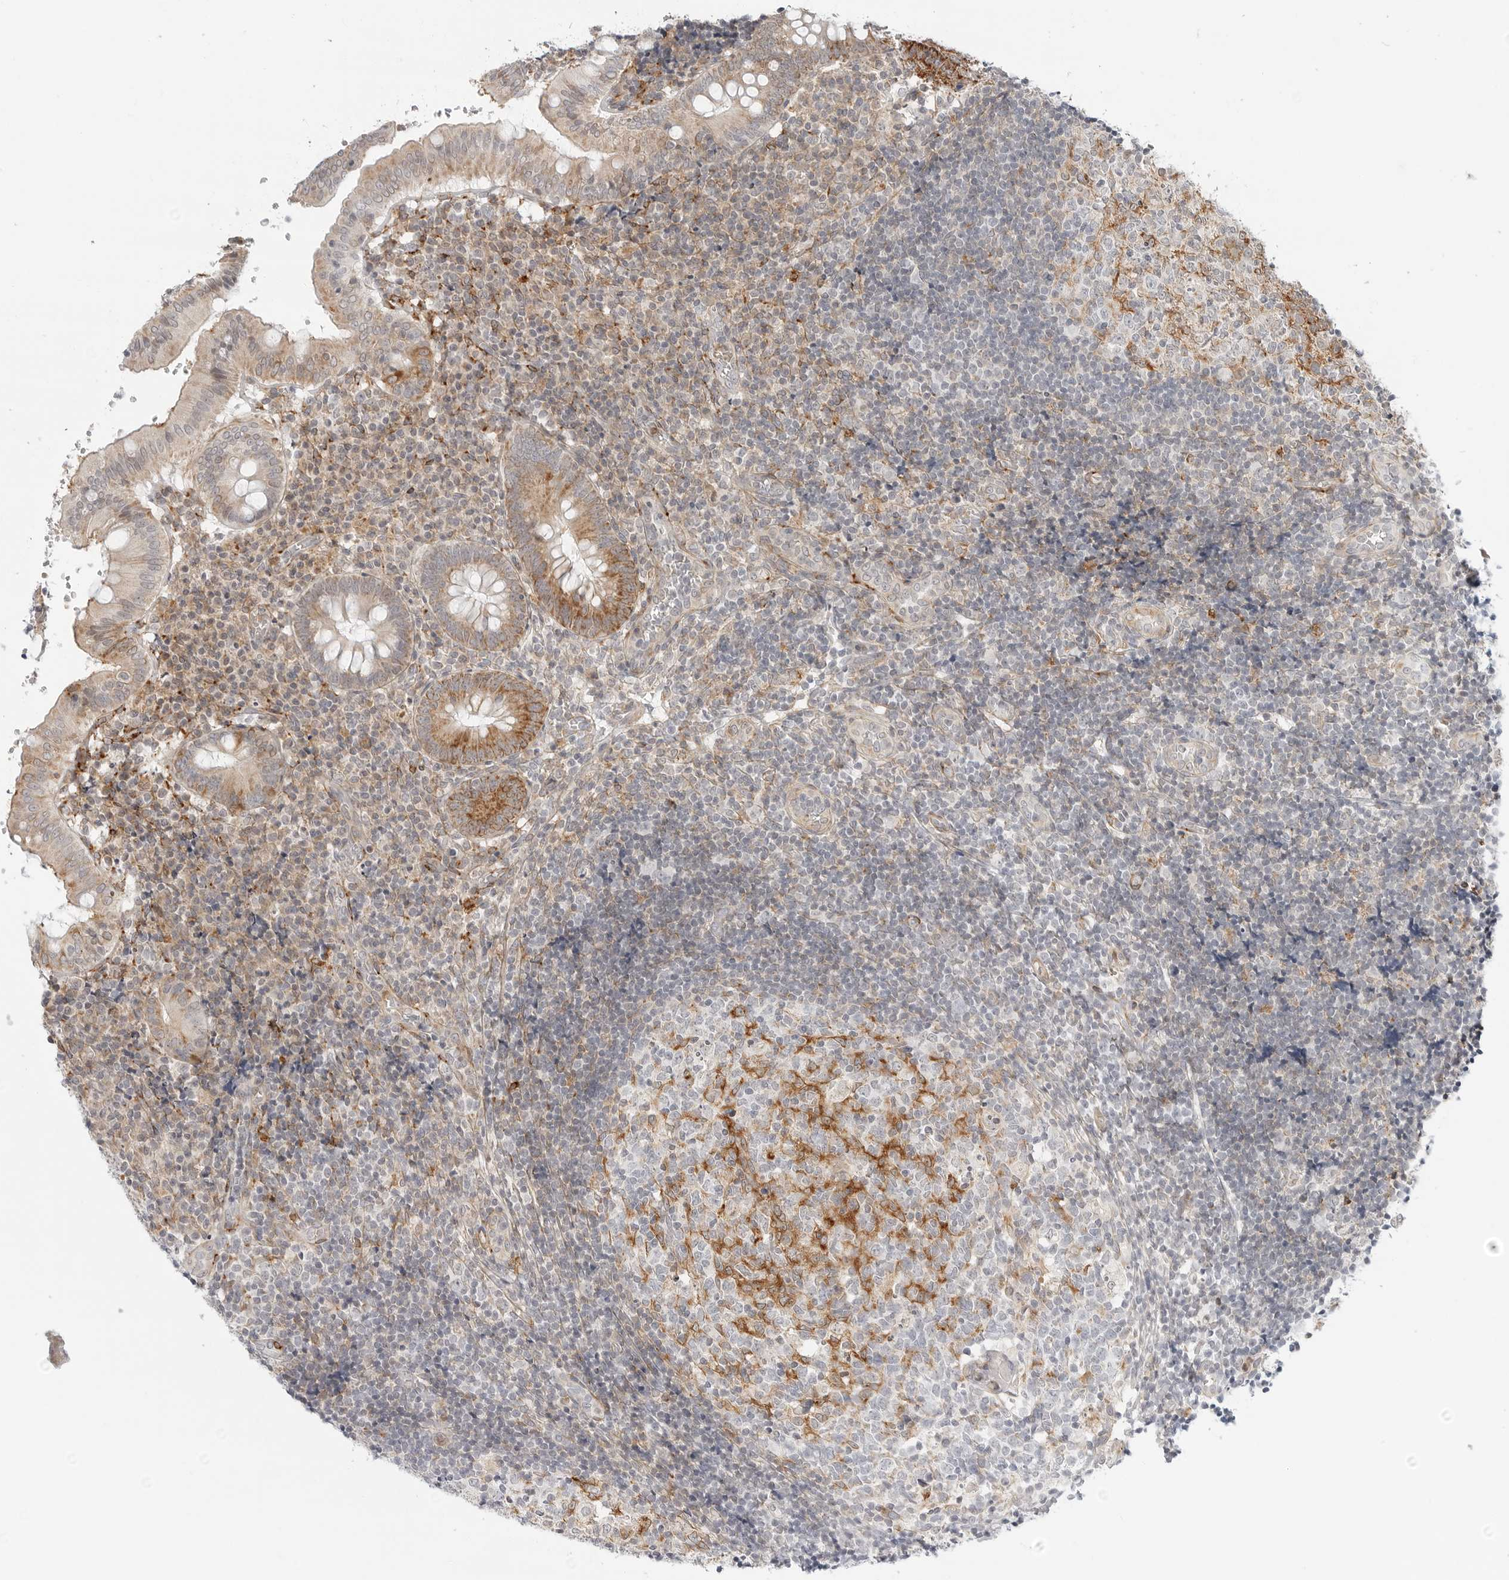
{"staining": {"intensity": "strong", "quantity": "<25%", "location": "cytoplasmic/membranous"}, "tissue": "appendix", "cell_type": "Glandular cells", "image_type": "normal", "snomed": [{"axis": "morphology", "description": "Normal tissue, NOS"}, {"axis": "topography", "description": "Appendix"}], "caption": "The image shows a brown stain indicating the presence of a protein in the cytoplasmic/membranous of glandular cells in appendix. The staining was performed using DAB (3,3'-diaminobenzidine), with brown indicating positive protein expression. Nuclei are stained blue with hematoxylin.", "gene": "C1QTNF1", "patient": {"sex": "male", "age": 8}}